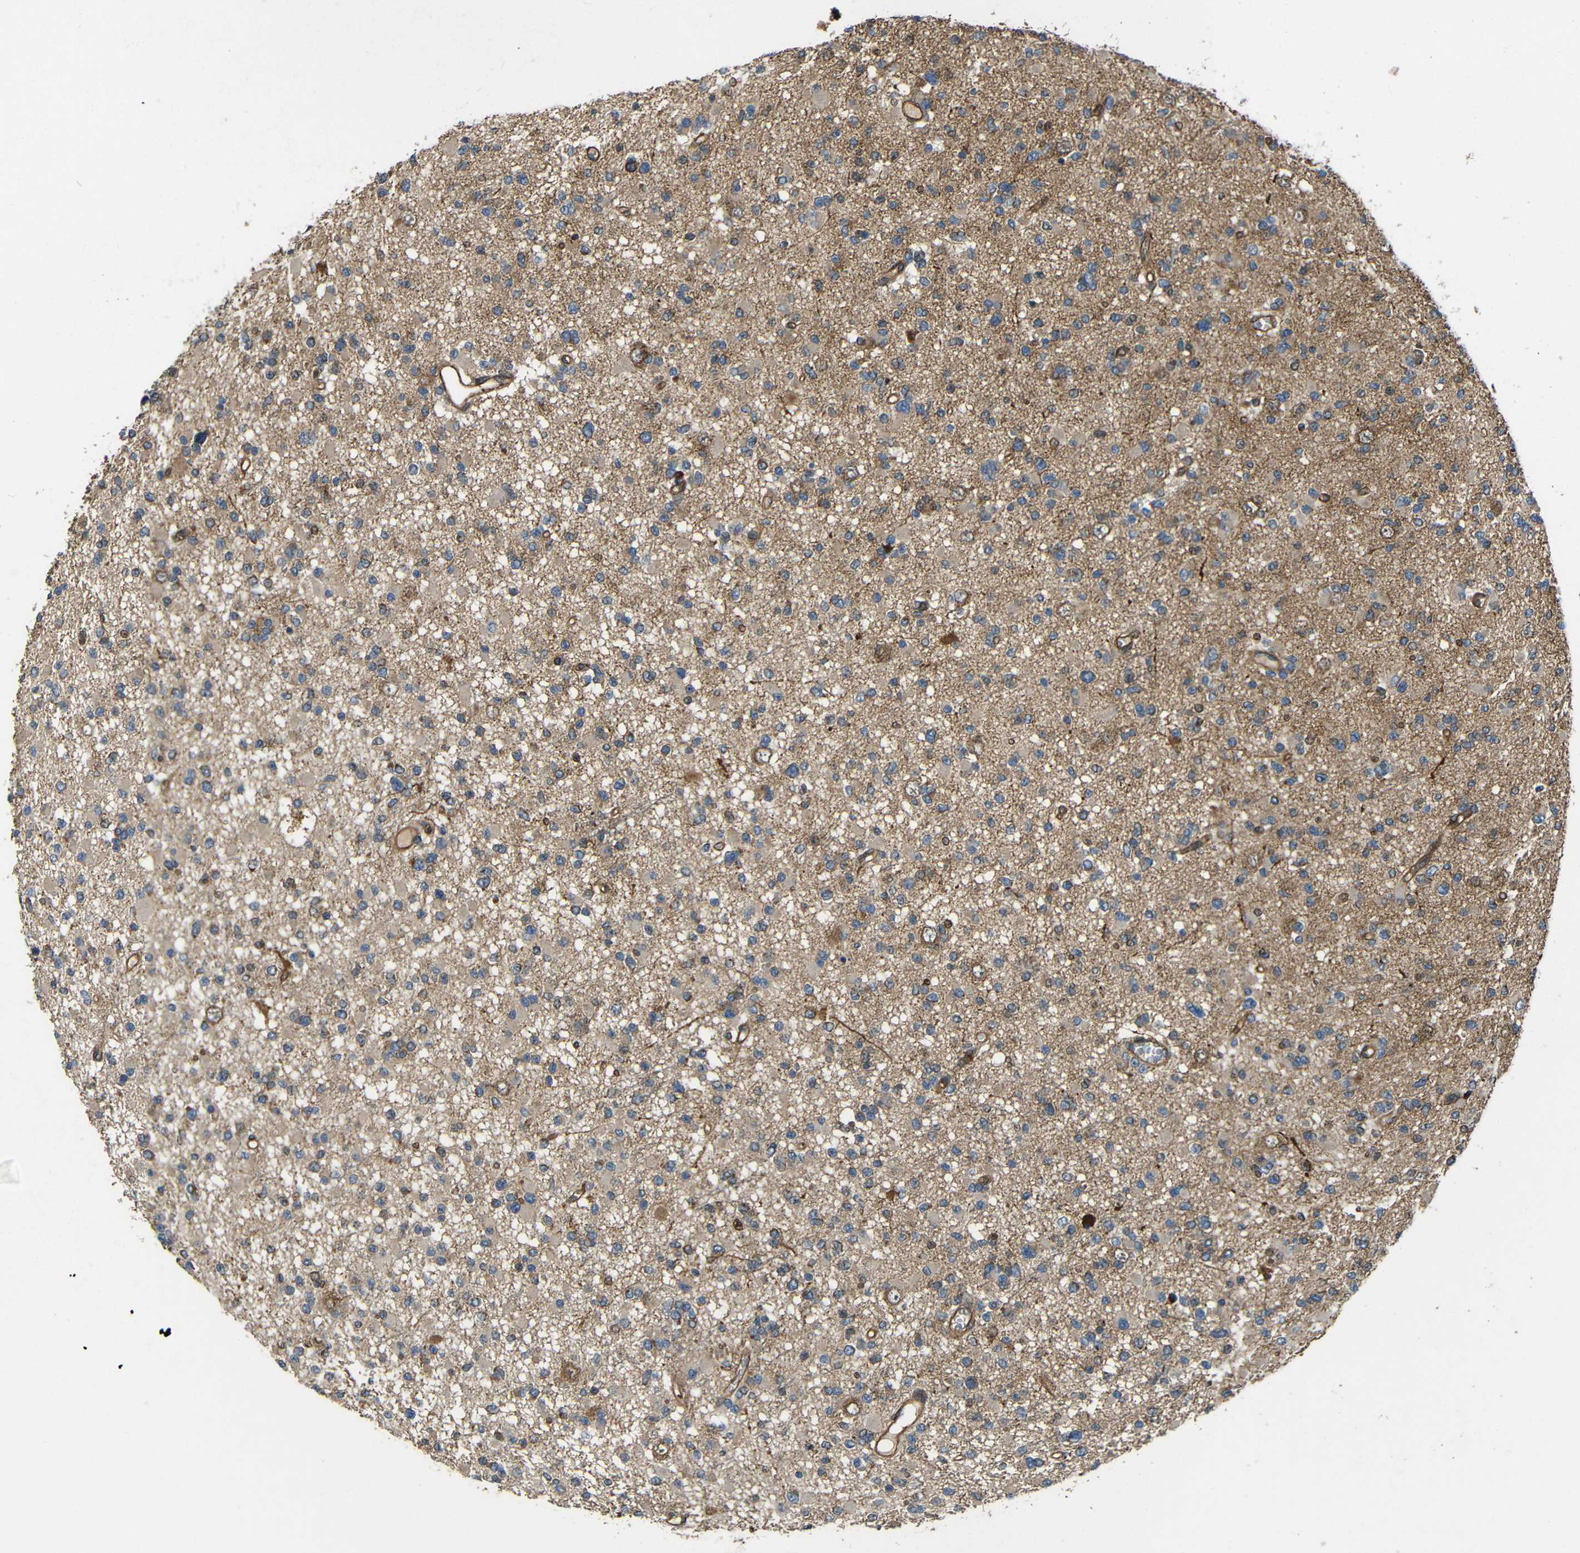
{"staining": {"intensity": "moderate", "quantity": "<25%", "location": "cytoplasmic/membranous"}, "tissue": "glioma", "cell_type": "Tumor cells", "image_type": "cancer", "snomed": [{"axis": "morphology", "description": "Glioma, malignant, Low grade"}, {"axis": "topography", "description": "Brain"}], "caption": "The photomicrograph shows immunohistochemical staining of malignant low-grade glioma. There is moderate cytoplasmic/membranous positivity is identified in about <25% of tumor cells. The staining is performed using DAB (3,3'-diaminobenzidine) brown chromogen to label protein expression. The nuclei are counter-stained blue using hematoxylin.", "gene": "PTCH1", "patient": {"sex": "female", "age": 22}}